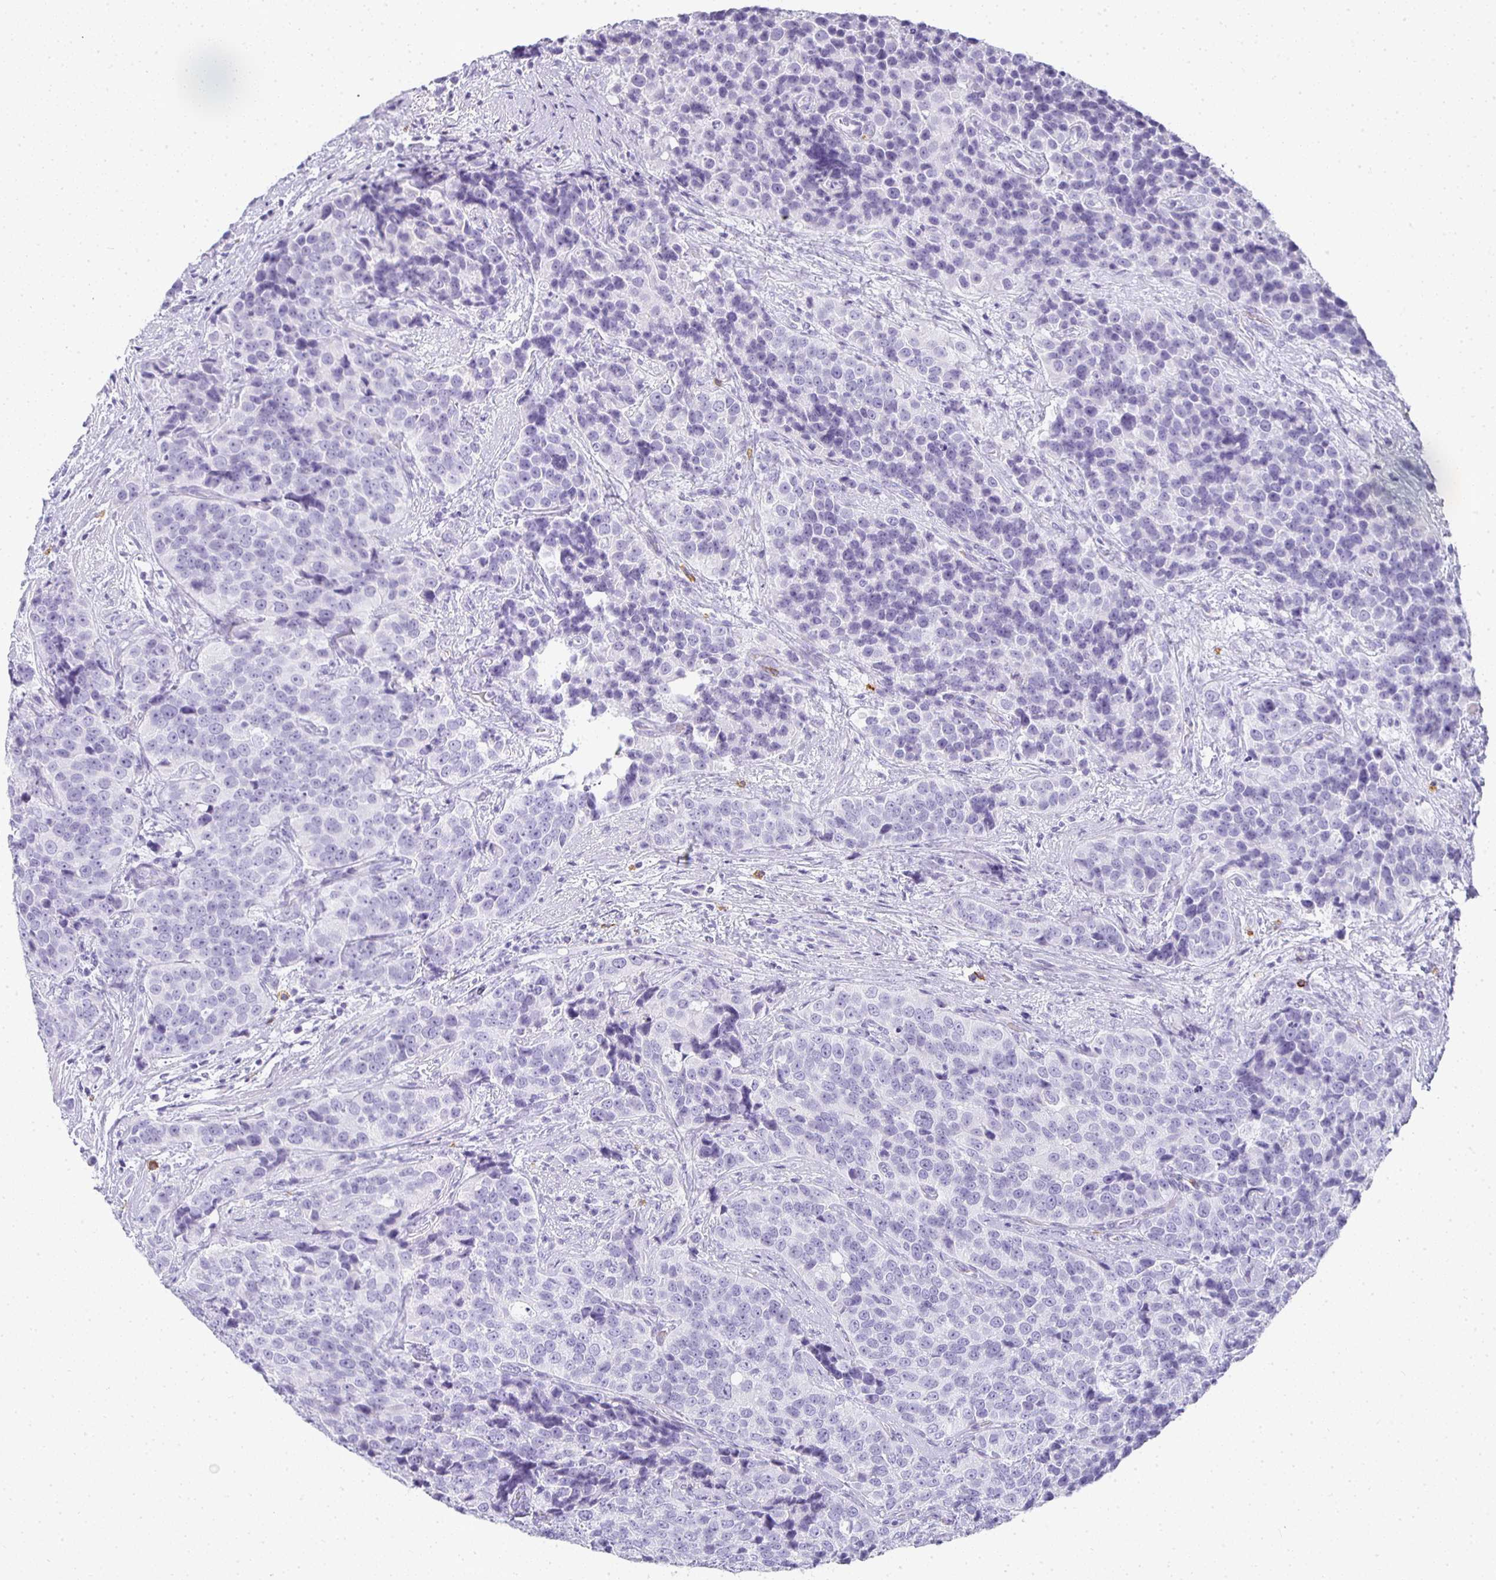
{"staining": {"intensity": "negative", "quantity": "none", "location": "none"}, "tissue": "urothelial cancer", "cell_type": "Tumor cells", "image_type": "cancer", "snomed": [{"axis": "morphology", "description": "Urothelial carcinoma, NOS"}, {"axis": "topography", "description": "Urinary bladder"}], "caption": "This photomicrograph is of urothelial cancer stained with immunohistochemistry (IHC) to label a protein in brown with the nuclei are counter-stained blue. There is no staining in tumor cells. Nuclei are stained in blue.", "gene": "TPSD1", "patient": {"sex": "male", "age": 52}}